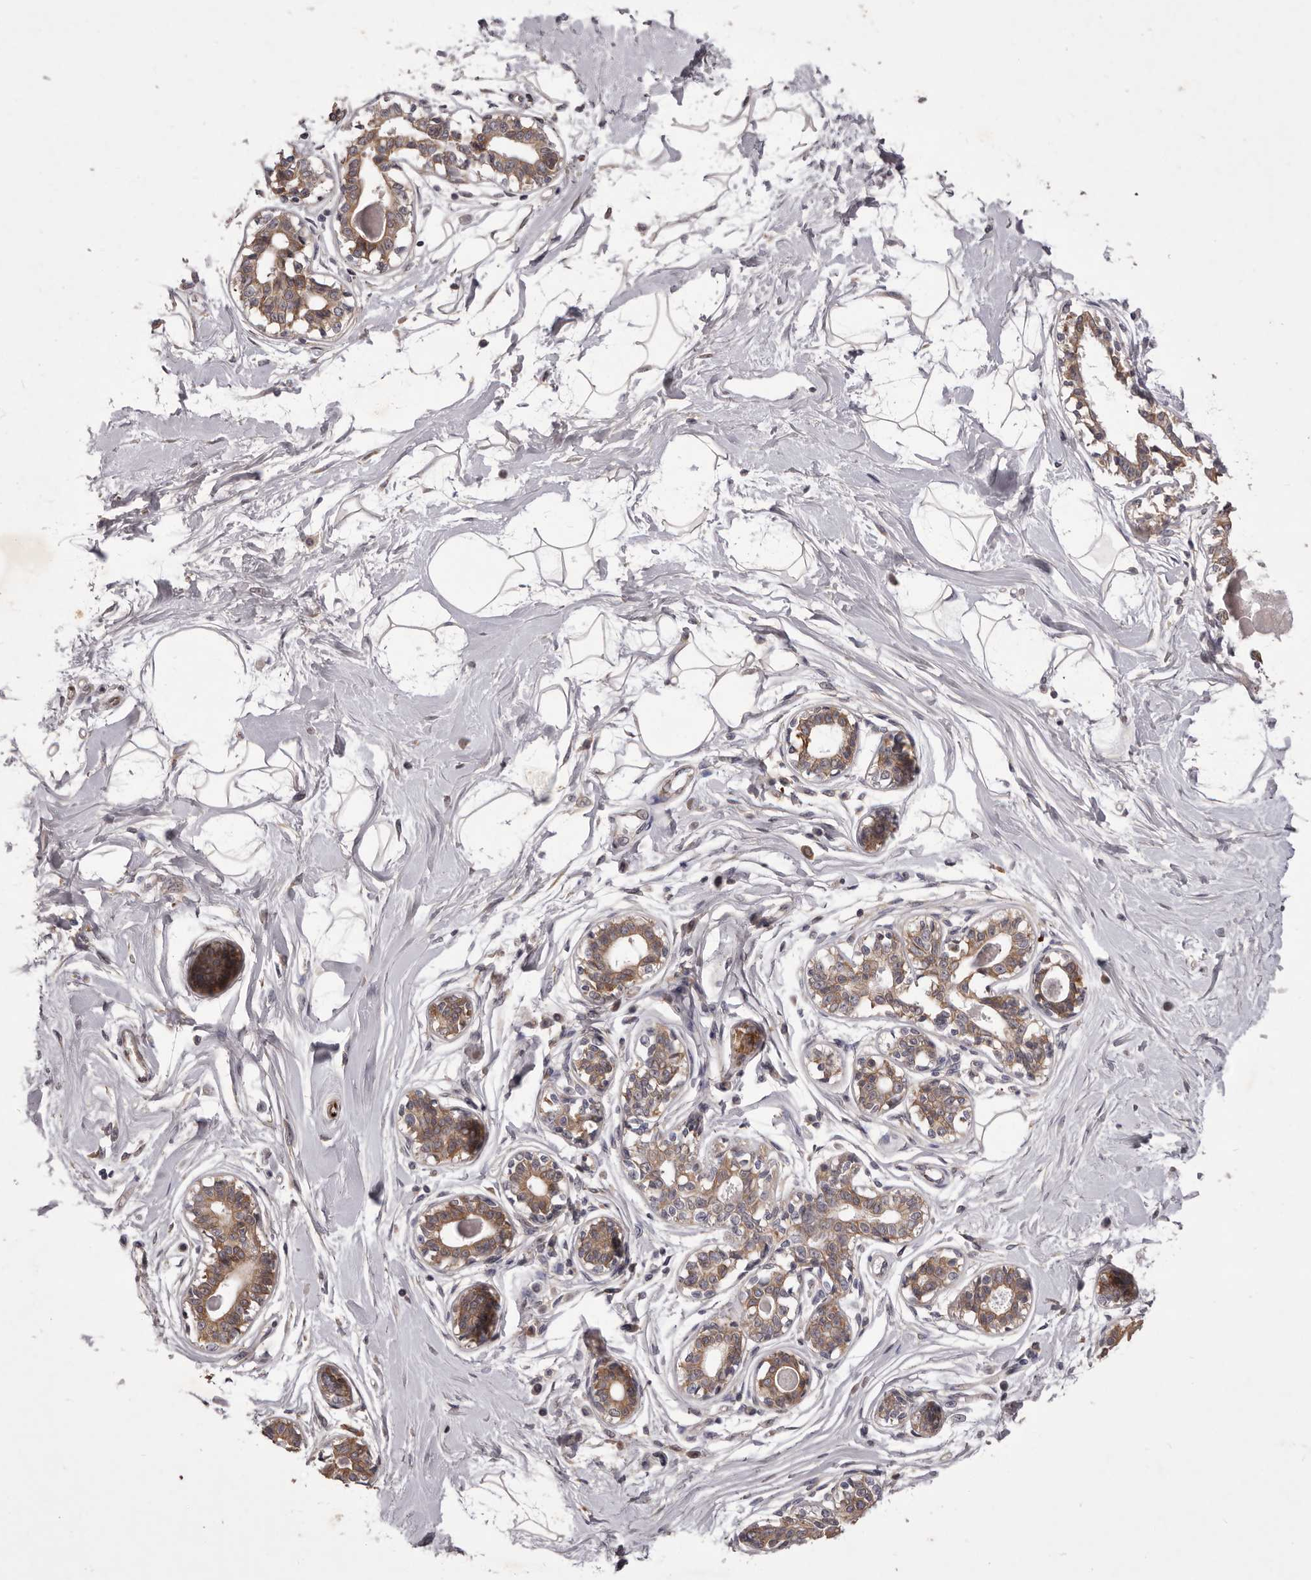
{"staining": {"intensity": "negative", "quantity": "none", "location": "none"}, "tissue": "breast", "cell_type": "Adipocytes", "image_type": "normal", "snomed": [{"axis": "morphology", "description": "Normal tissue, NOS"}, {"axis": "topography", "description": "Breast"}], "caption": "The histopathology image displays no significant expression in adipocytes of breast. (Brightfield microscopy of DAB (3,3'-diaminobenzidine) IHC at high magnification).", "gene": "PNRC1", "patient": {"sex": "female", "age": 45}}